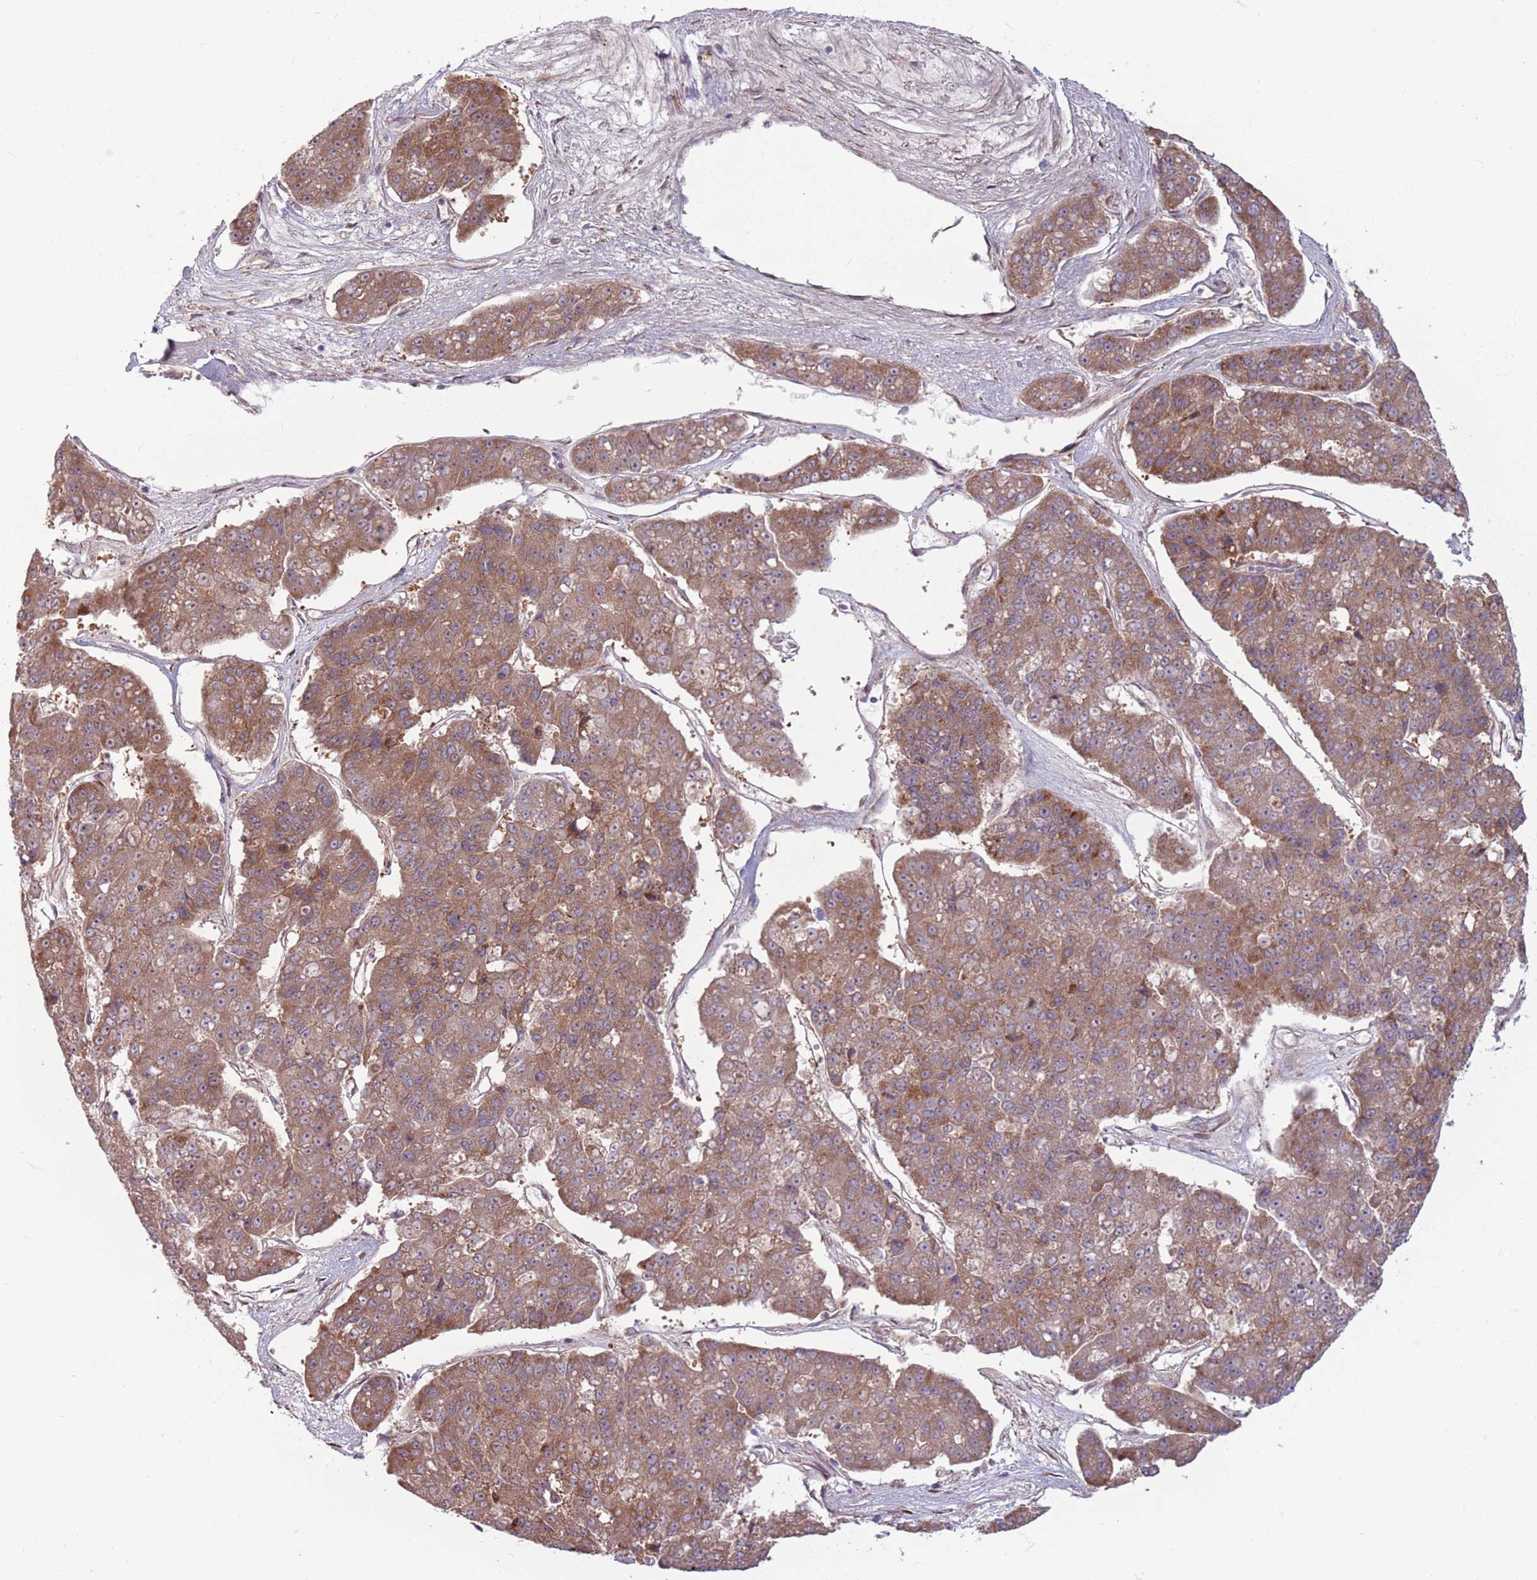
{"staining": {"intensity": "moderate", "quantity": ">75%", "location": "cytoplasmic/membranous"}, "tissue": "pancreatic cancer", "cell_type": "Tumor cells", "image_type": "cancer", "snomed": [{"axis": "morphology", "description": "Adenocarcinoma, NOS"}, {"axis": "topography", "description": "Pancreas"}], "caption": "Protein expression by IHC shows moderate cytoplasmic/membranous expression in about >75% of tumor cells in adenocarcinoma (pancreatic). The staining is performed using DAB brown chromogen to label protein expression. The nuclei are counter-stained blue using hematoxylin.", "gene": "CCDC150", "patient": {"sex": "male", "age": 50}}